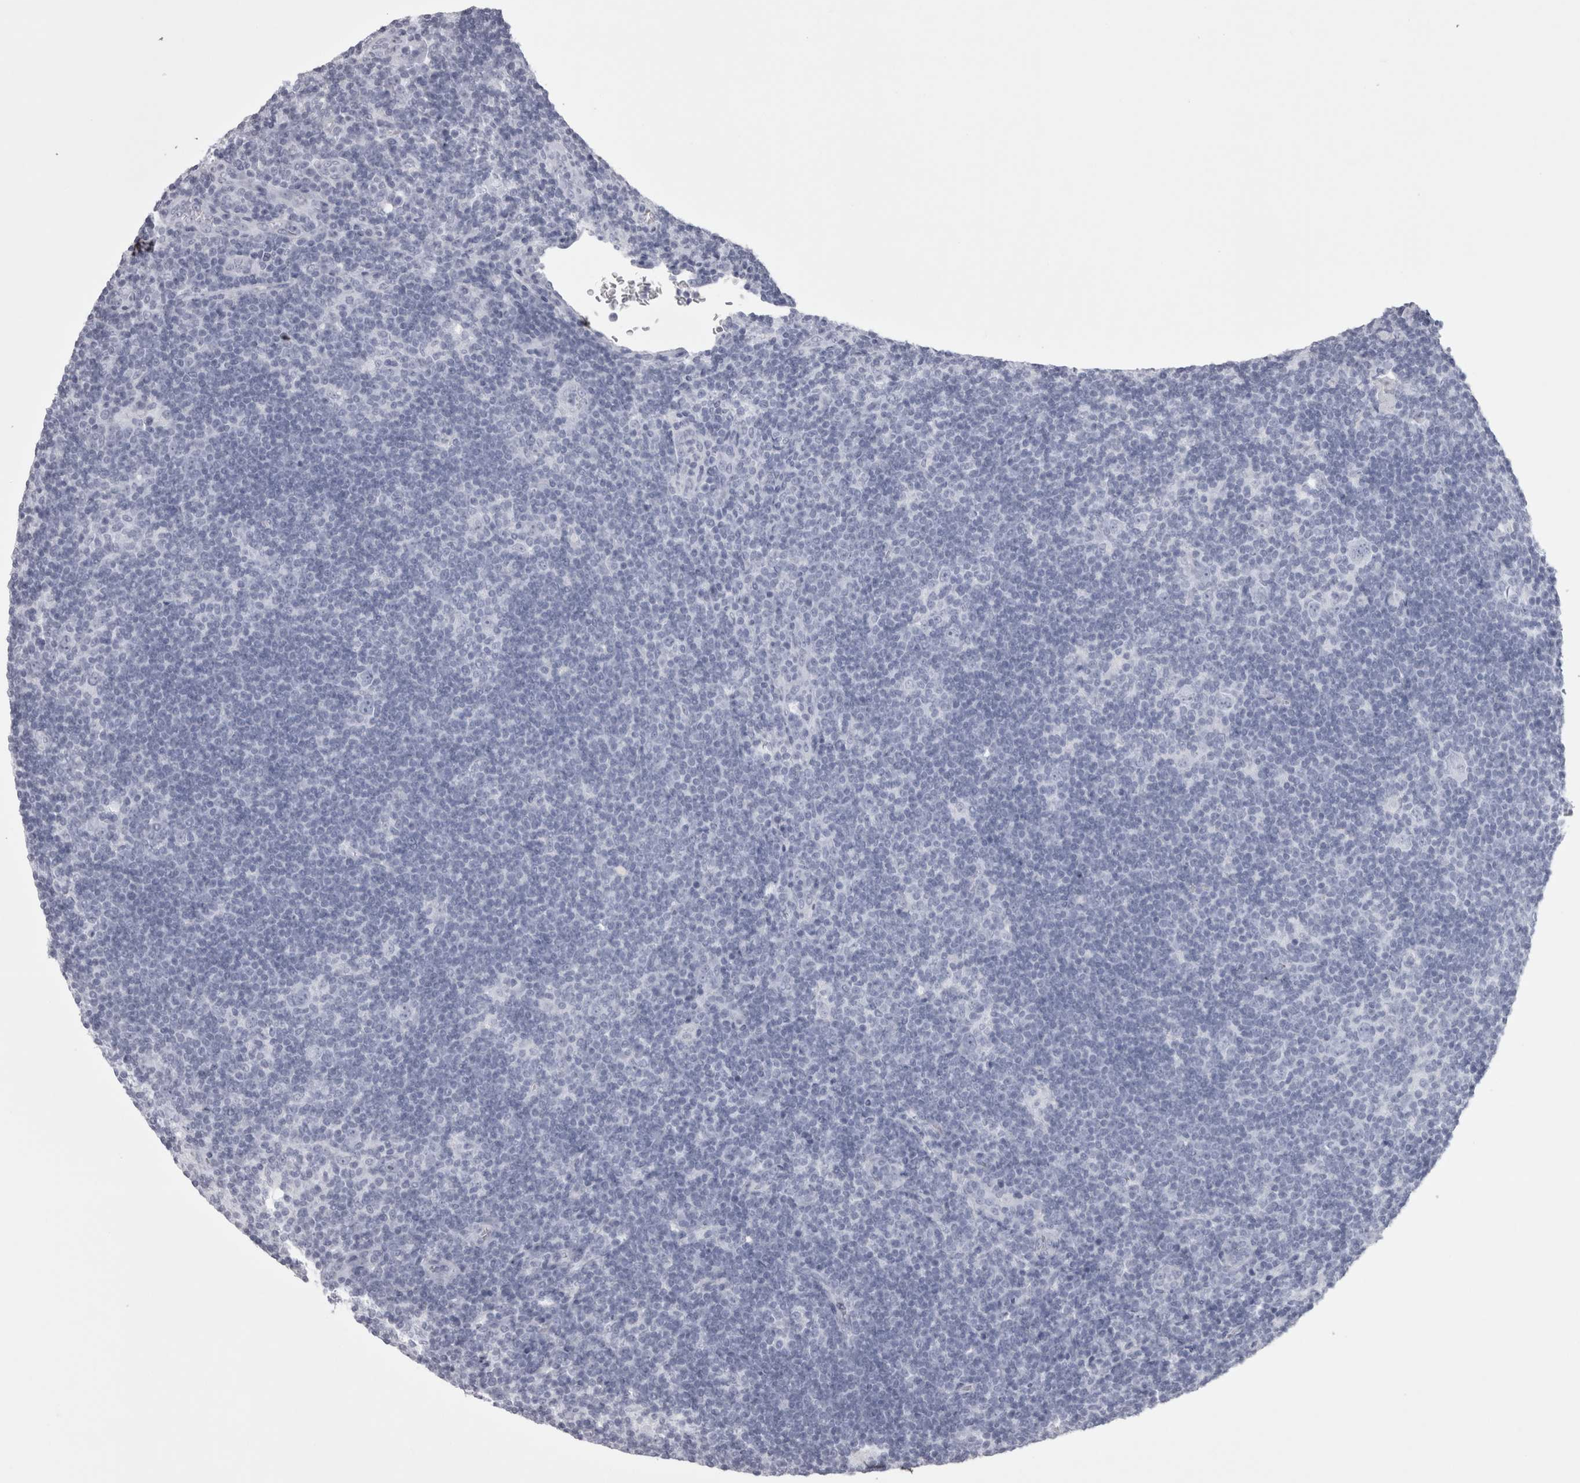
{"staining": {"intensity": "negative", "quantity": "none", "location": "none"}, "tissue": "lymphoma", "cell_type": "Tumor cells", "image_type": "cancer", "snomed": [{"axis": "morphology", "description": "Hodgkin's disease, NOS"}, {"axis": "topography", "description": "Lymph node"}], "caption": "The image shows no significant staining in tumor cells of Hodgkin's disease.", "gene": "SKAP1", "patient": {"sex": "female", "age": 57}}